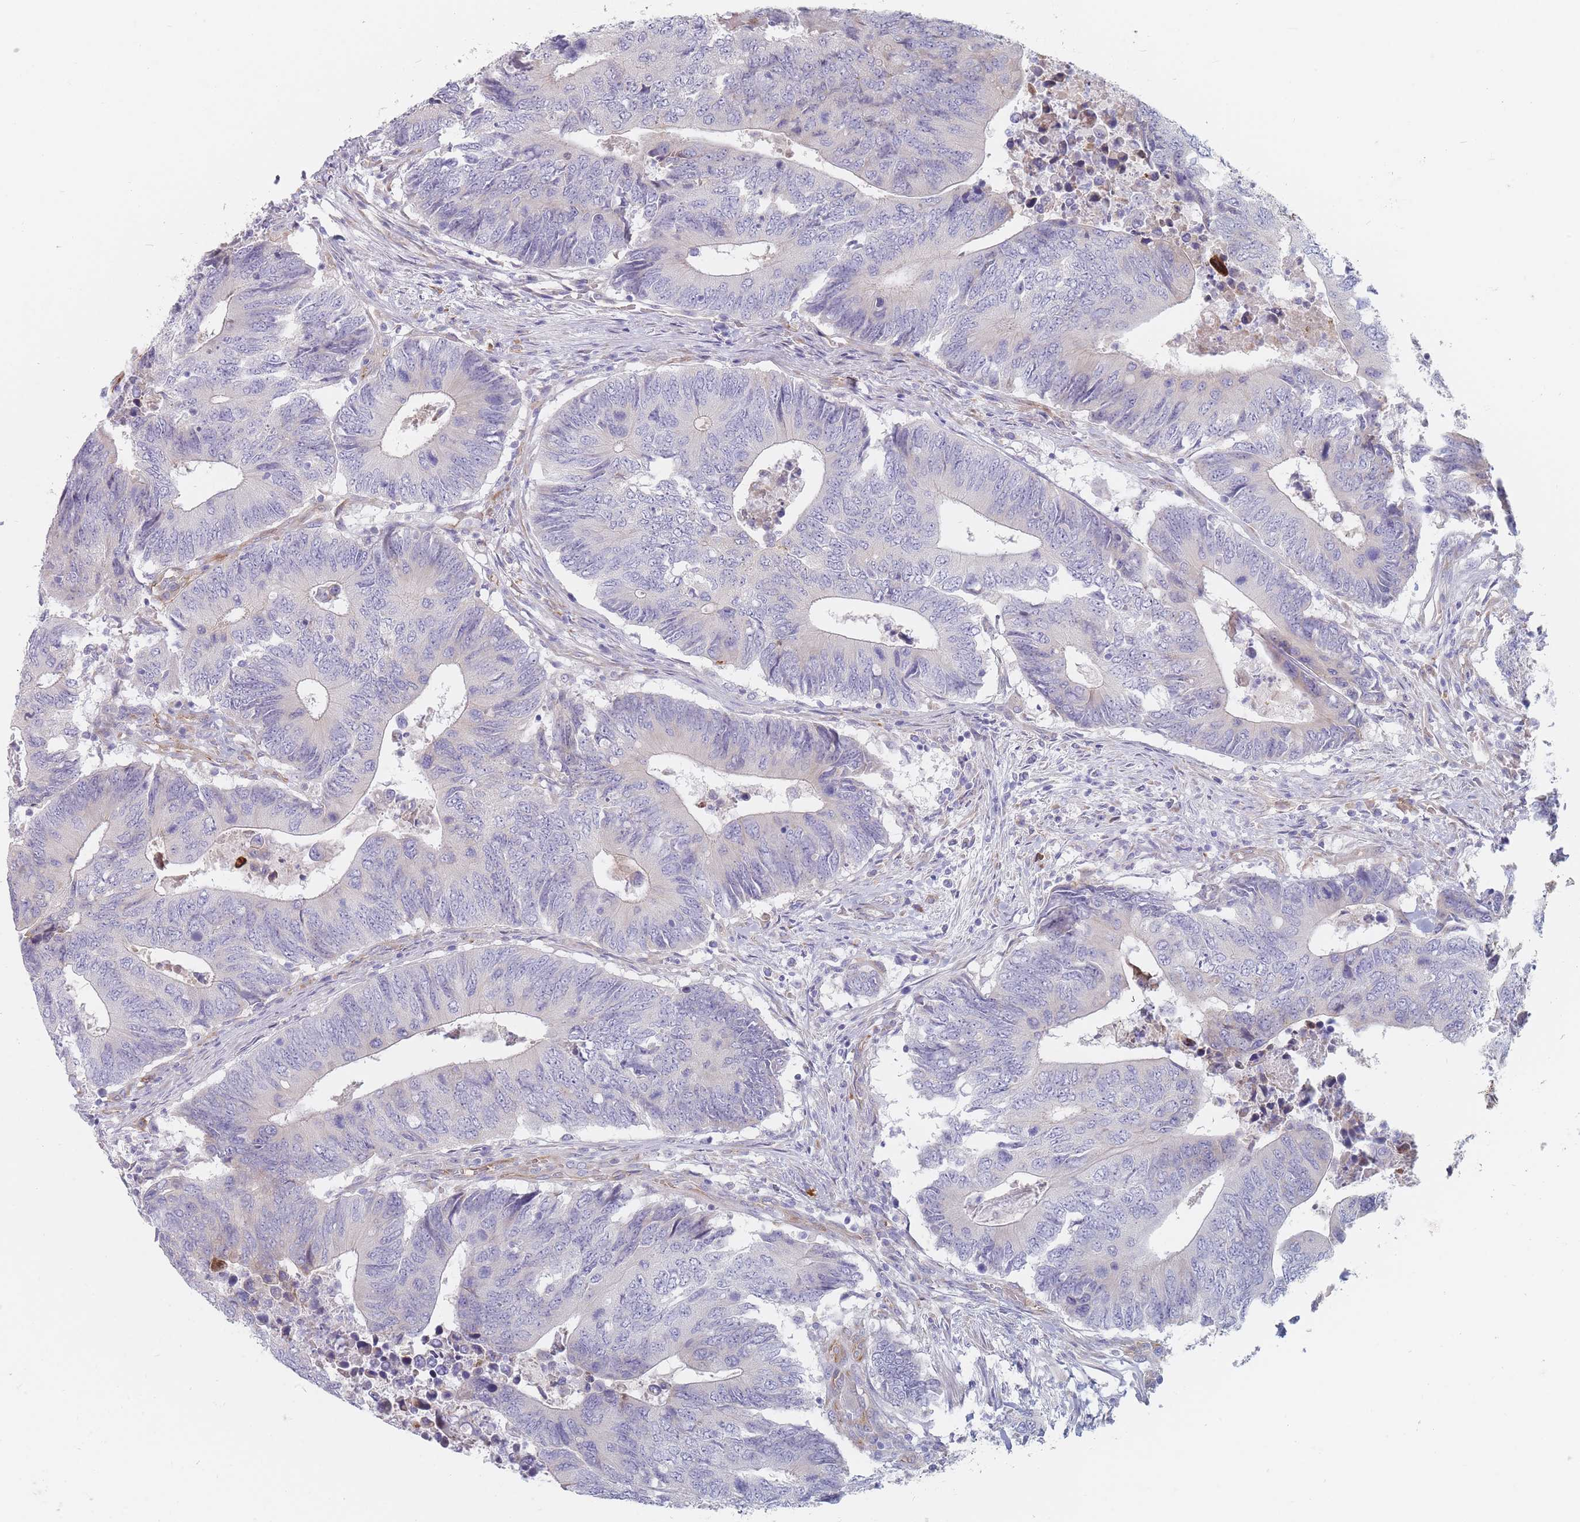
{"staining": {"intensity": "negative", "quantity": "none", "location": "none"}, "tissue": "colorectal cancer", "cell_type": "Tumor cells", "image_type": "cancer", "snomed": [{"axis": "morphology", "description": "Adenocarcinoma, NOS"}, {"axis": "topography", "description": "Colon"}], "caption": "Image shows no protein staining in tumor cells of colorectal cancer (adenocarcinoma) tissue.", "gene": "ERBIN", "patient": {"sex": "male", "age": 87}}